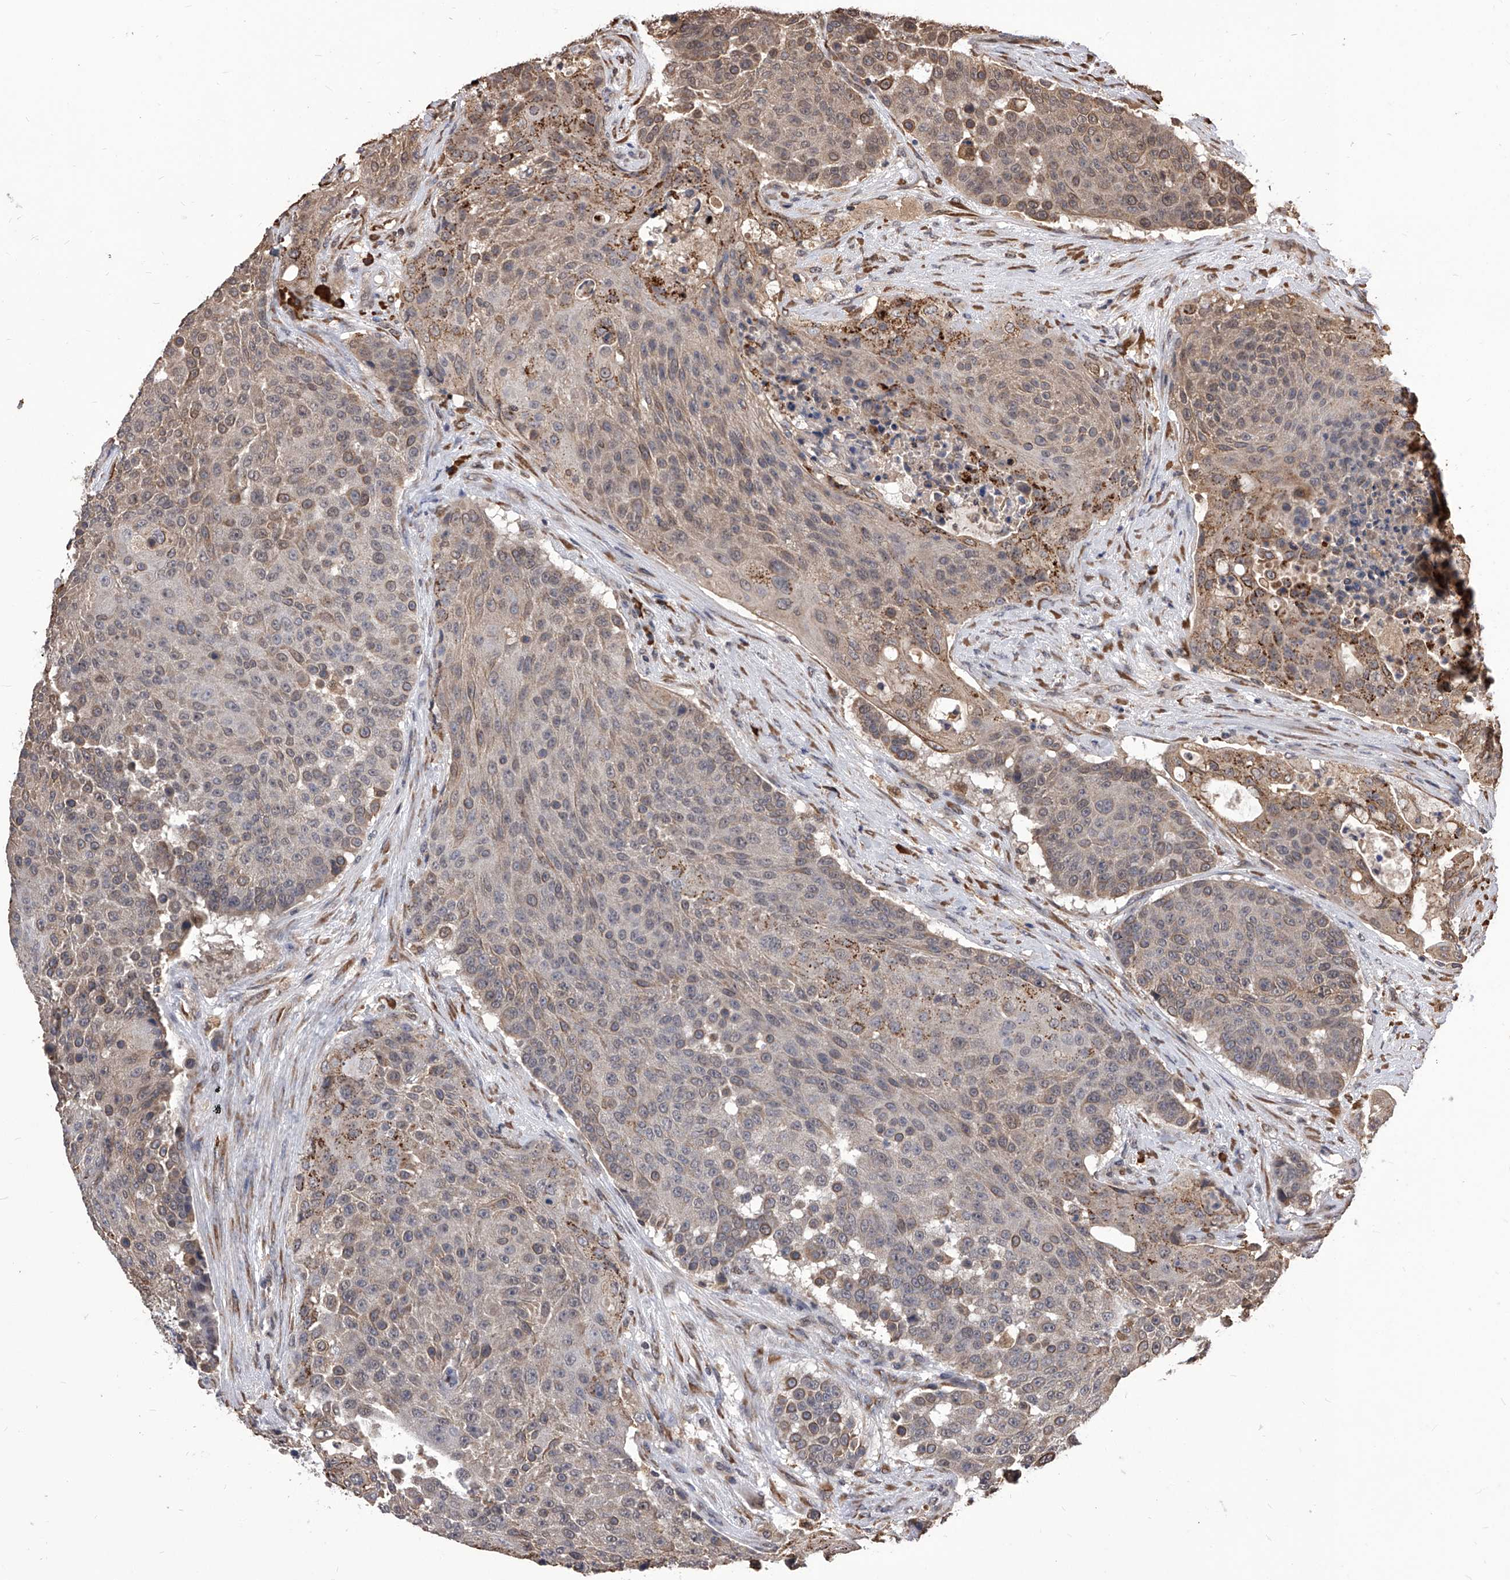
{"staining": {"intensity": "weak", "quantity": ">75%", "location": "cytoplasmic/membranous,nuclear"}, "tissue": "urothelial cancer", "cell_type": "Tumor cells", "image_type": "cancer", "snomed": [{"axis": "morphology", "description": "Urothelial carcinoma, High grade"}, {"axis": "topography", "description": "Urinary bladder"}], "caption": "Urothelial cancer stained with immunohistochemistry demonstrates weak cytoplasmic/membranous and nuclear staining in approximately >75% of tumor cells.", "gene": "ID1", "patient": {"sex": "female", "age": 63}}